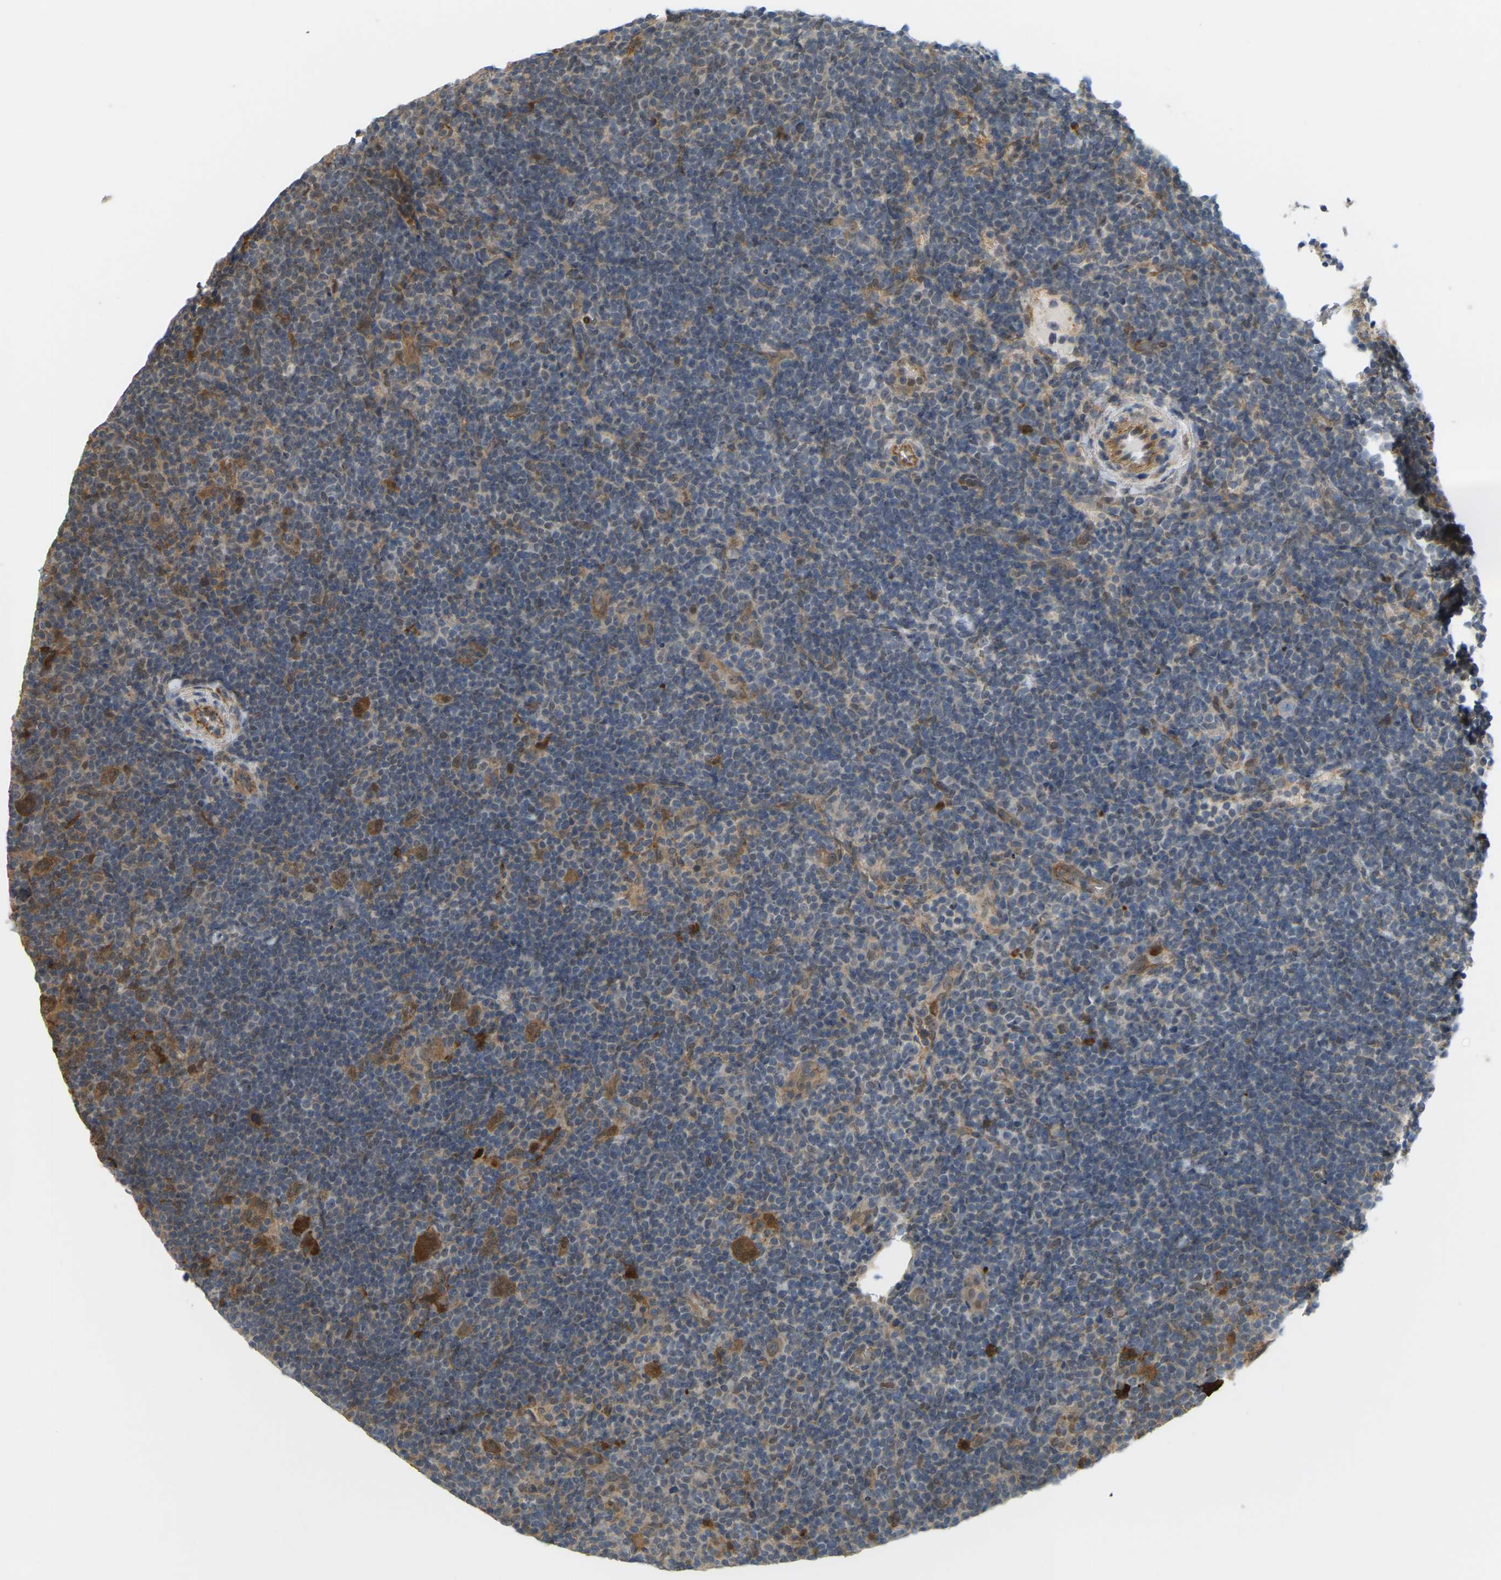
{"staining": {"intensity": "strong", "quantity": ">75%", "location": "cytoplasmic/membranous"}, "tissue": "lymphoma", "cell_type": "Tumor cells", "image_type": "cancer", "snomed": [{"axis": "morphology", "description": "Hodgkin's disease, NOS"}, {"axis": "topography", "description": "Lymph node"}], "caption": "Brown immunohistochemical staining in human Hodgkin's disease reveals strong cytoplasmic/membranous positivity in about >75% of tumor cells. The staining is performed using DAB brown chromogen to label protein expression. The nuclei are counter-stained blue using hematoxylin.", "gene": "SERPINB5", "patient": {"sex": "female", "age": 57}}